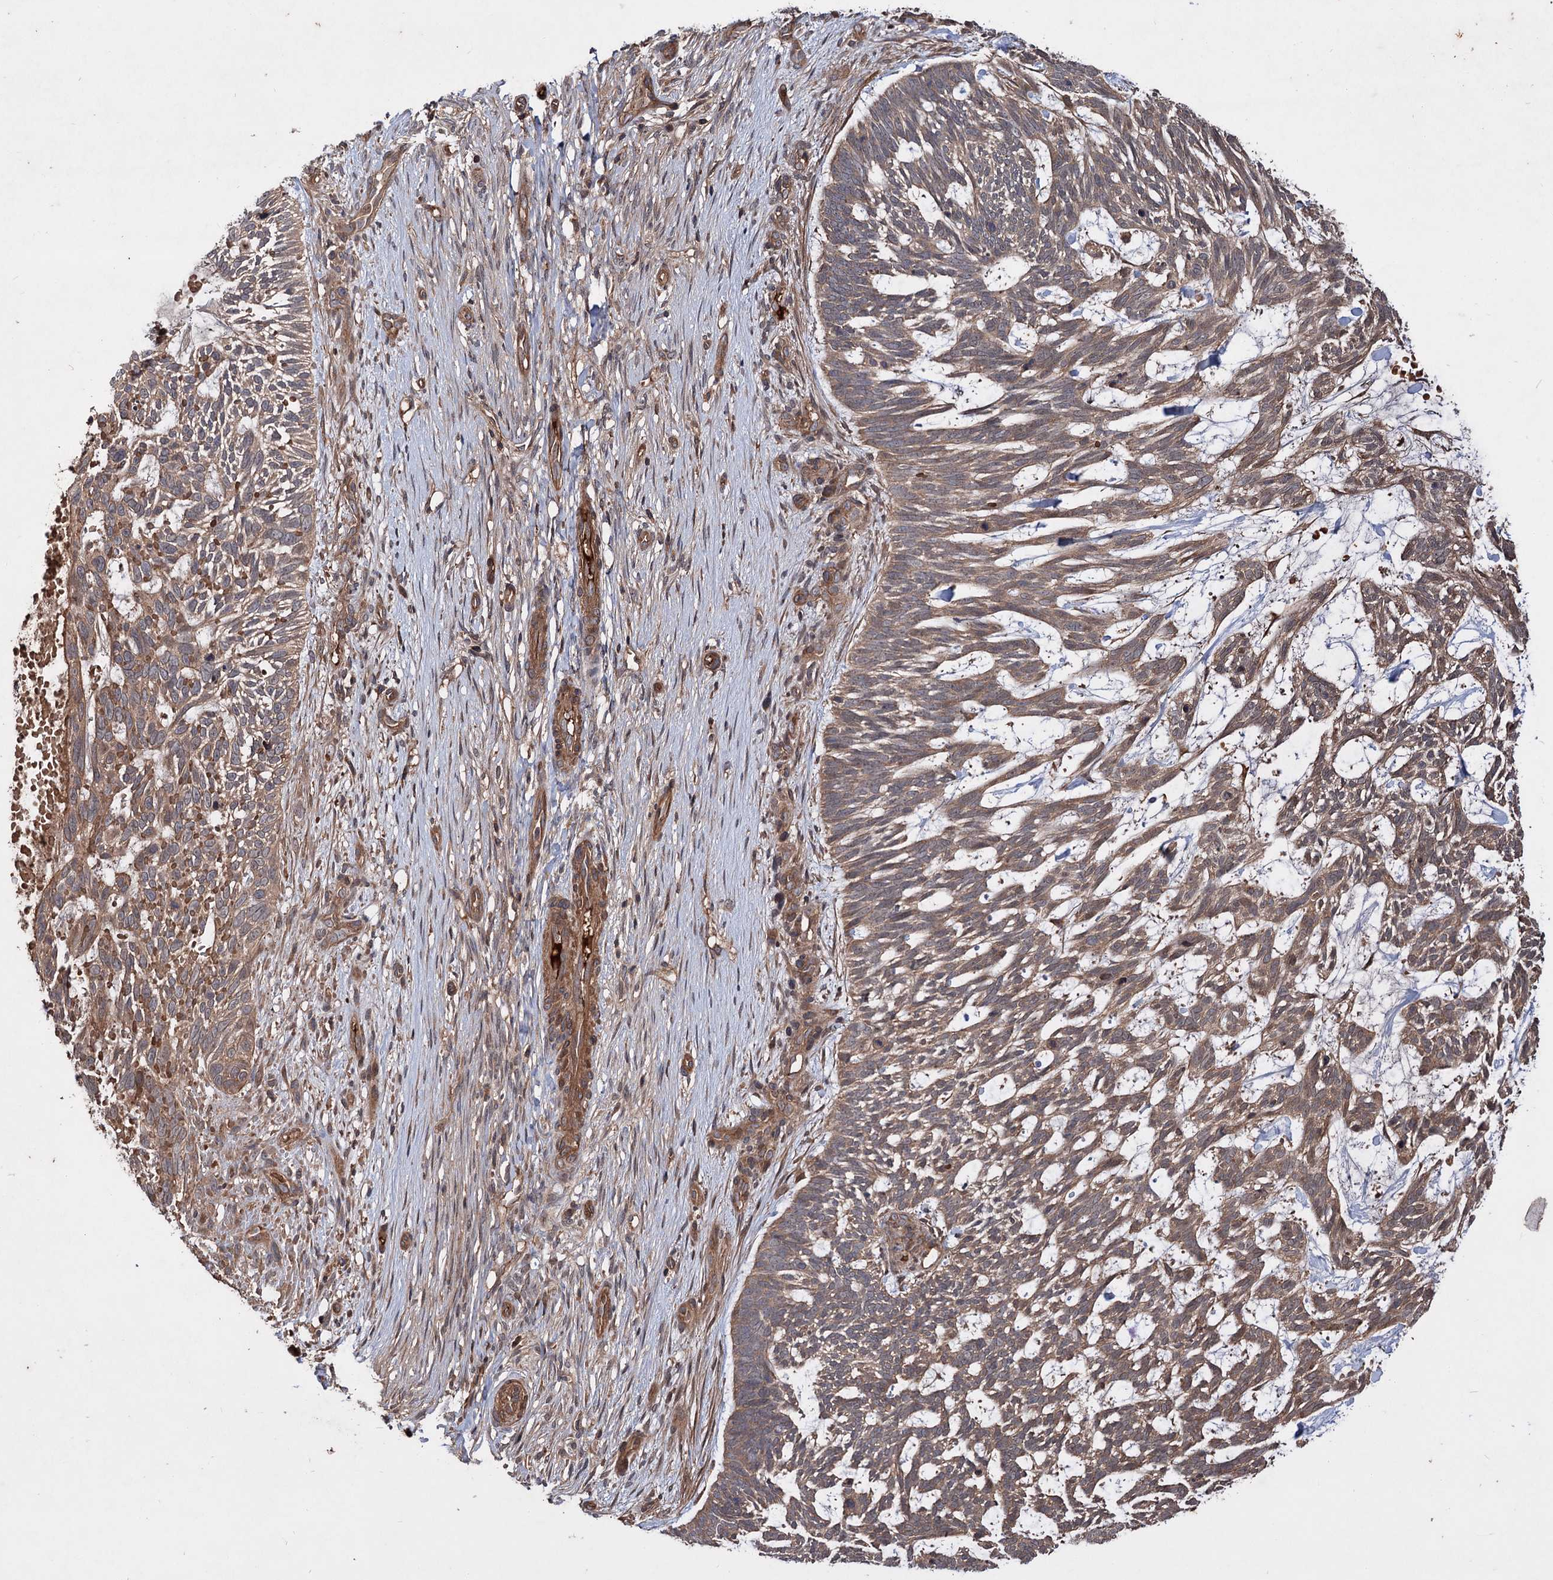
{"staining": {"intensity": "moderate", "quantity": ">75%", "location": "cytoplasmic/membranous"}, "tissue": "skin cancer", "cell_type": "Tumor cells", "image_type": "cancer", "snomed": [{"axis": "morphology", "description": "Basal cell carcinoma"}, {"axis": "topography", "description": "Skin"}], "caption": "The image displays staining of skin basal cell carcinoma, revealing moderate cytoplasmic/membranous protein staining (brown color) within tumor cells.", "gene": "ADK", "patient": {"sex": "male", "age": 88}}